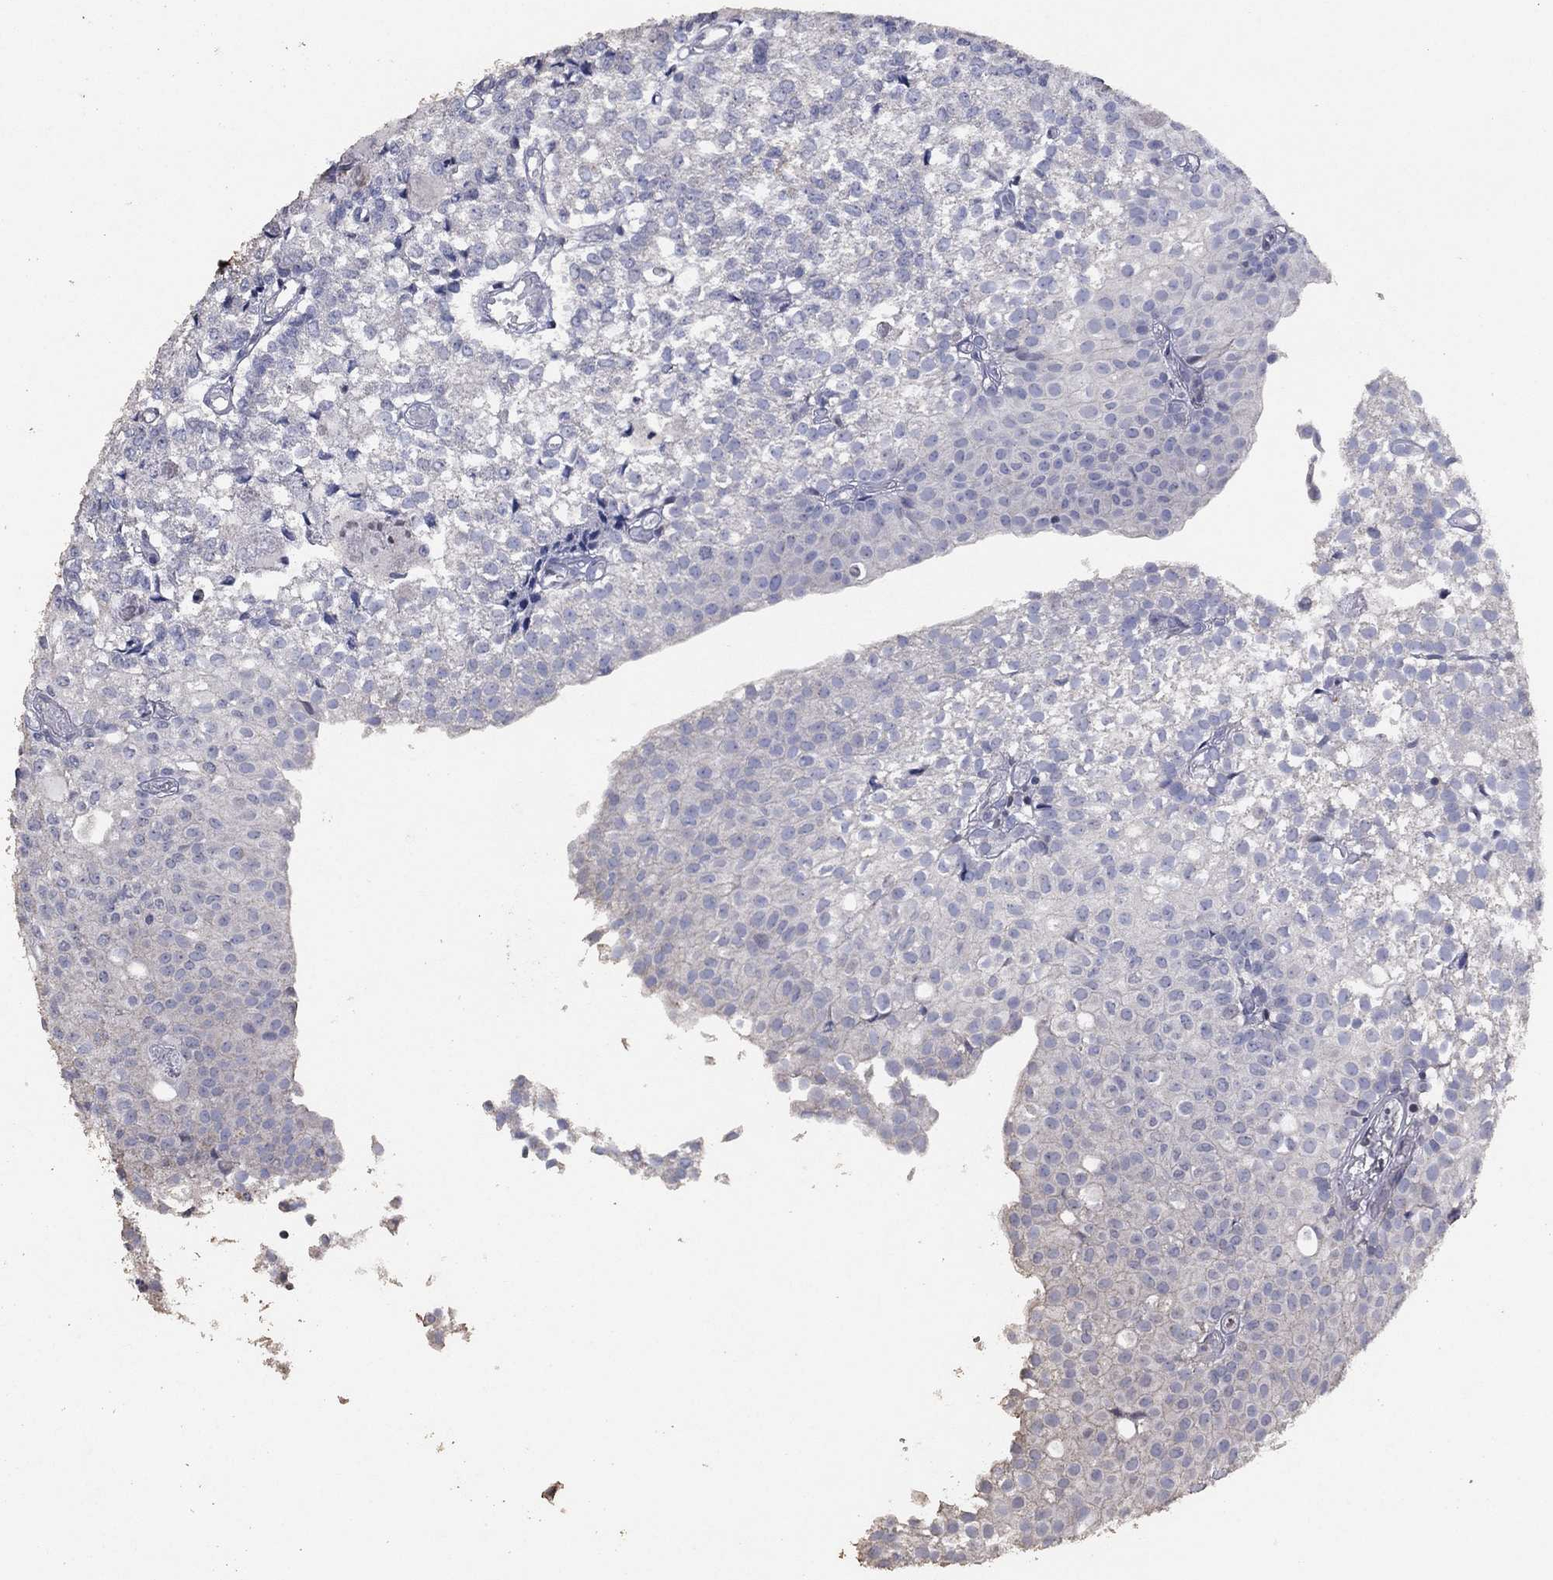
{"staining": {"intensity": "negative", "quantity": "none", "location": "none"}, "tissue": "urothelial cancer", "cell_type": "Tumor cells", "image_type": "cancer", "snomed": [{"axis": "morphology", "description": "Urothelial carcinoma, Low grade"}, {"axis": "topography", "description": "Urinary bladder"}], "caption": "Immunohistochemistry image of neoplastic tissue: human urothelial cancer stained with DAB demonstrates no significant protein expression in tumor cells.", "gene": "ADPRHL1", "patient": {"sex": "male", "age": 89}}